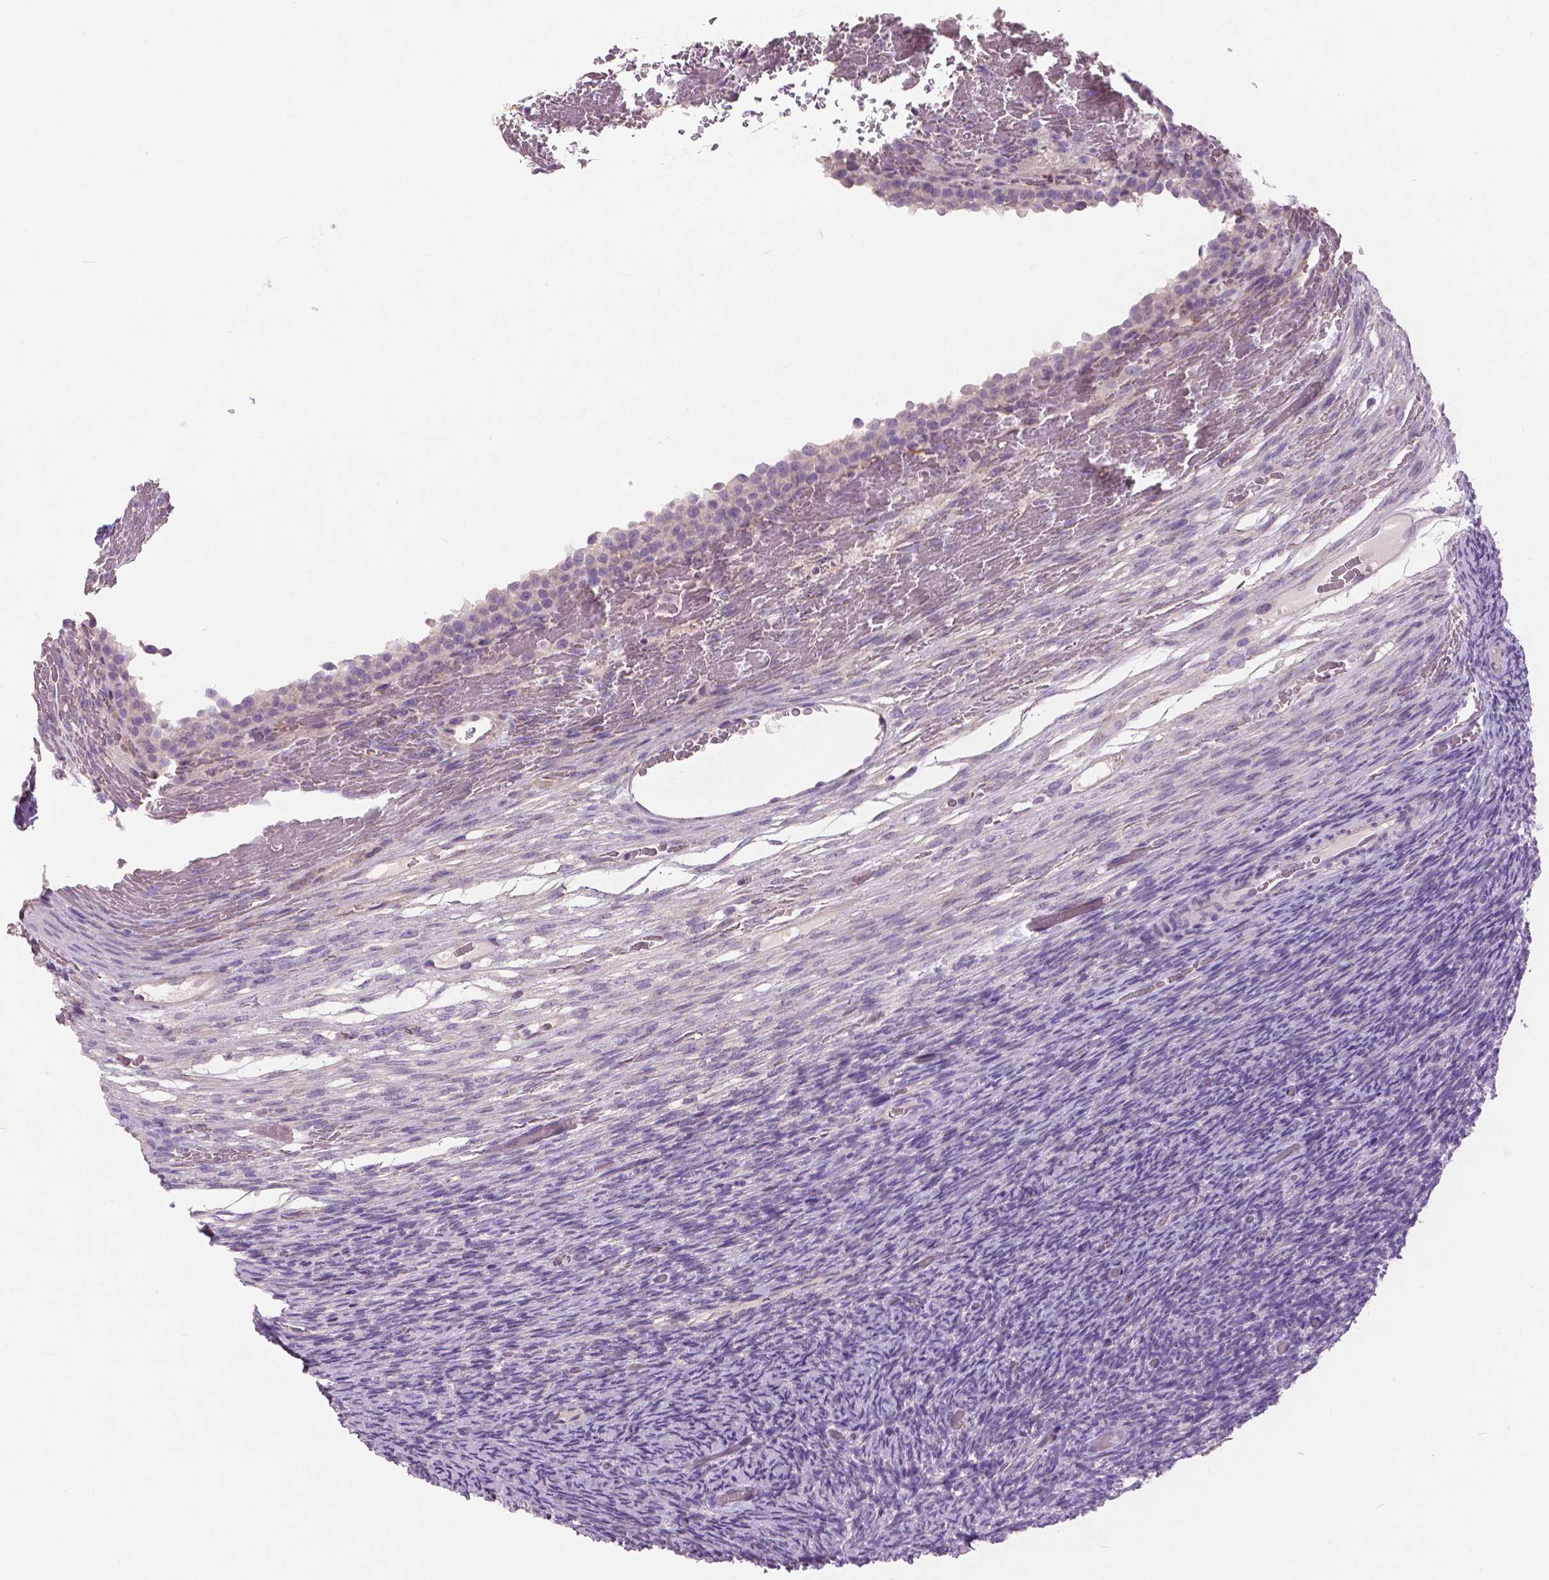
{"staining": {"intensity": "negative", "quantity": "none", "location": "none"}, "tissue": "ovary", "cell_type": "Follicle cells", "image_type": "normal", "snomed": [{"axis": "morphology", "description": "Normal tissue, NOS"}, {"axis": "topography", "description": "Ovary"}], "caption": "IHC micrograph of normal human ovary stained for a protein (brown), which reveals no staining in follicle cells. The staining is performed using DAB (3,3'-diaminobenzidine) brown chromogen with nuclei counter-stained in using hematoxylin.", "gene": "GRIN2A", "patient": {"sex": "female", "age": 34}}